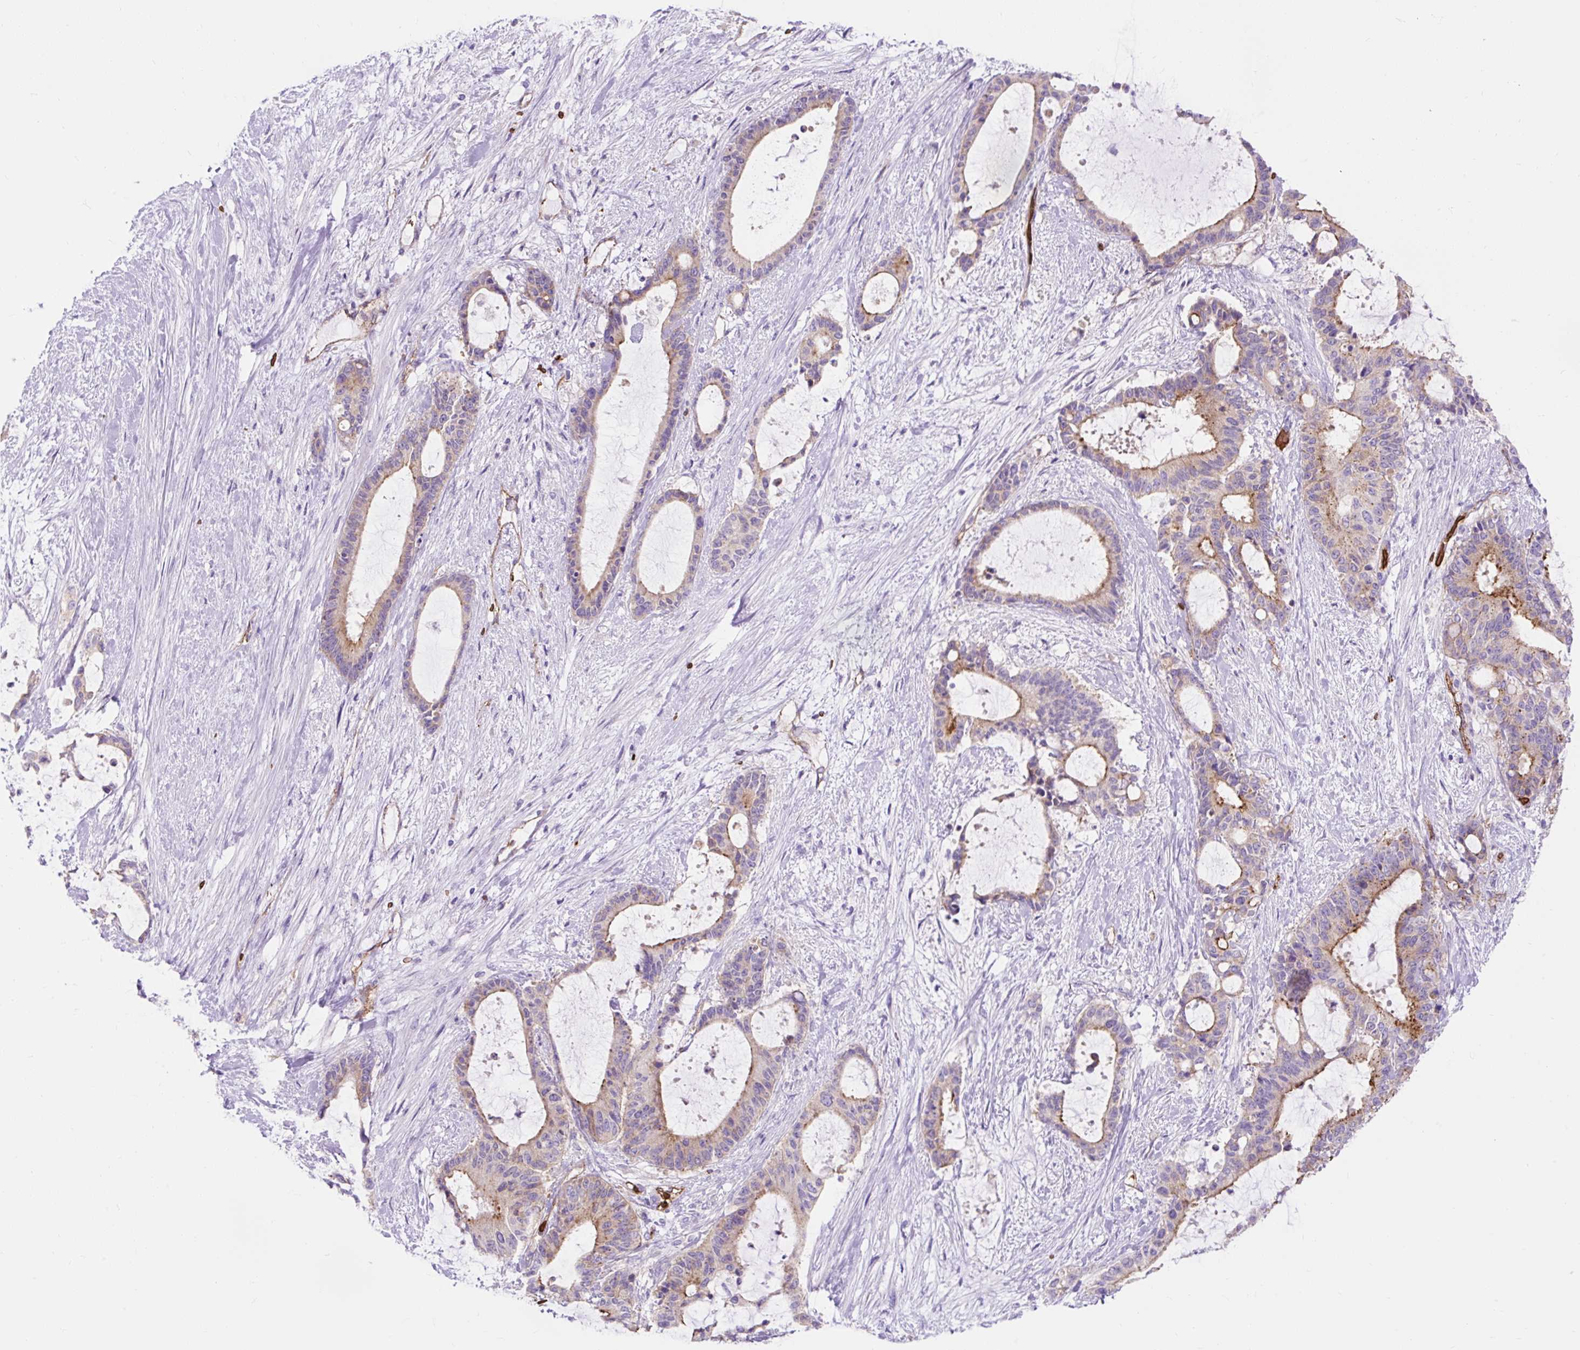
{"staining": {"intensity": "moderate", "quantity": "<25%", "location": "cytoplasmic/membranous"}, "tissue": "liver cancer", "cell_type": "Tumor cells", "image_type": "cancer", "snomed": [{"axis": "morphology", "description": "Normal tissue, NOS"}, {"axis": "morphology", "description": "Cholangiocarcinoma"}, {"axis": "topography", "description": "Liver"}, {"axis": "topography", "description": "Peripheral nerve tissue"}], "caption": "Brown immunohistochemical staining in human liver cancer demonstrates moderate cytoplasmic/membranous staining in about <25% of tumor cells.", "gene": "HIP1R", "patient": {"sex": "female", "age": 73}}